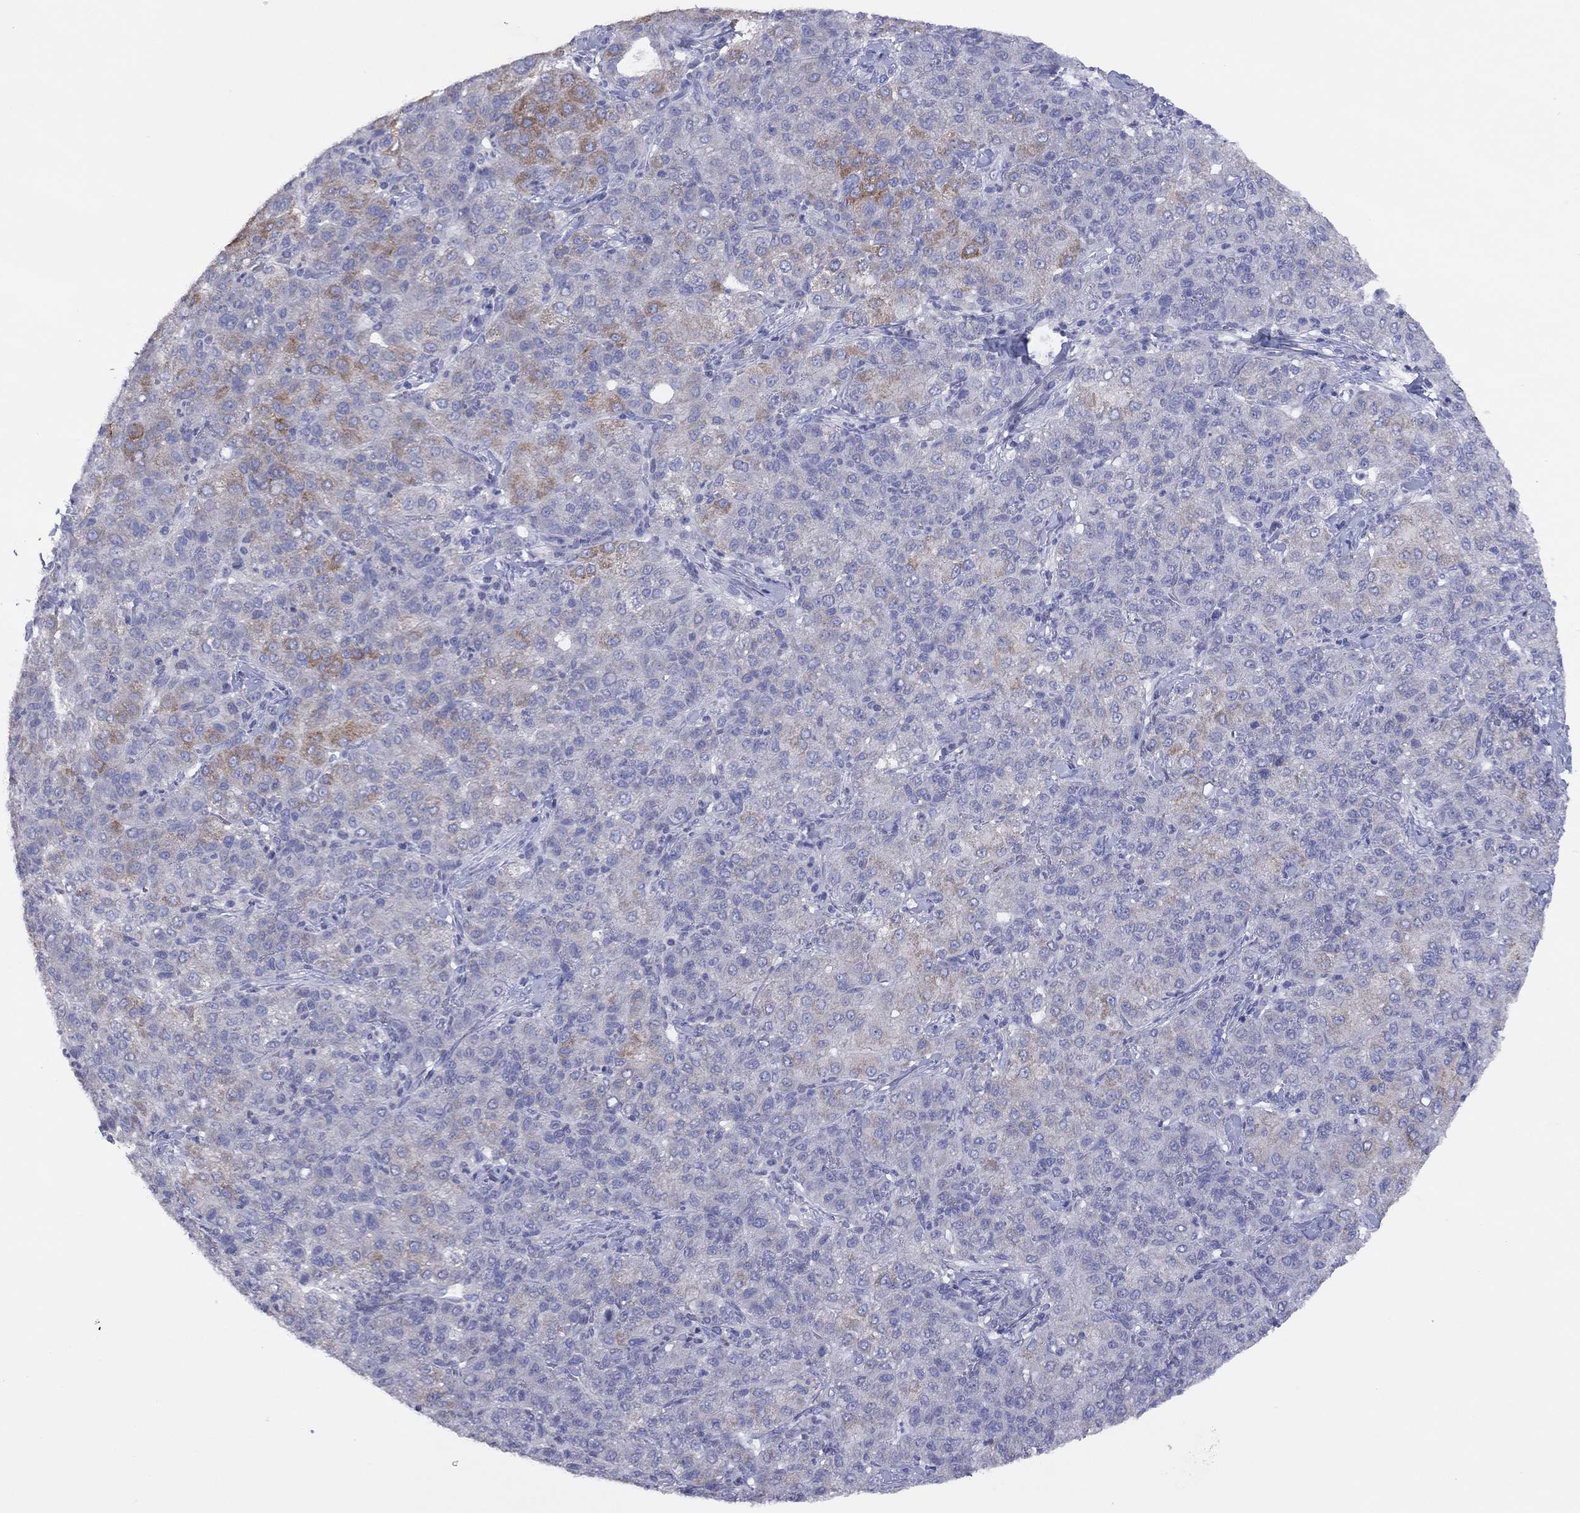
{"staining": {"intensity": "moderate", "quantity": "<25%", "location": "cytoplasmic/membranous"}, "tissue": "liver cancer", "cell_type": "Tumor cells", "image_type": "cancer", "snomed": [{"axis": "morphology", "description": "Carcinoma, Hepatocellular, NOS"}, {"axis": "topography", "description": "Liver"}], "caption": "Tumor cells exhibit moderate cytoplasmic/membranous staining in about <25% of cells in liver hepatocellular carcinoma. (Stains: DAB (3,3'-diaminobenzidine) in brown, nuclei in blue, Microscopy: brightfield microscopy at high magnification).", "gene": "CYP2B6", "patient": {"sex": "male", "age": 65}}